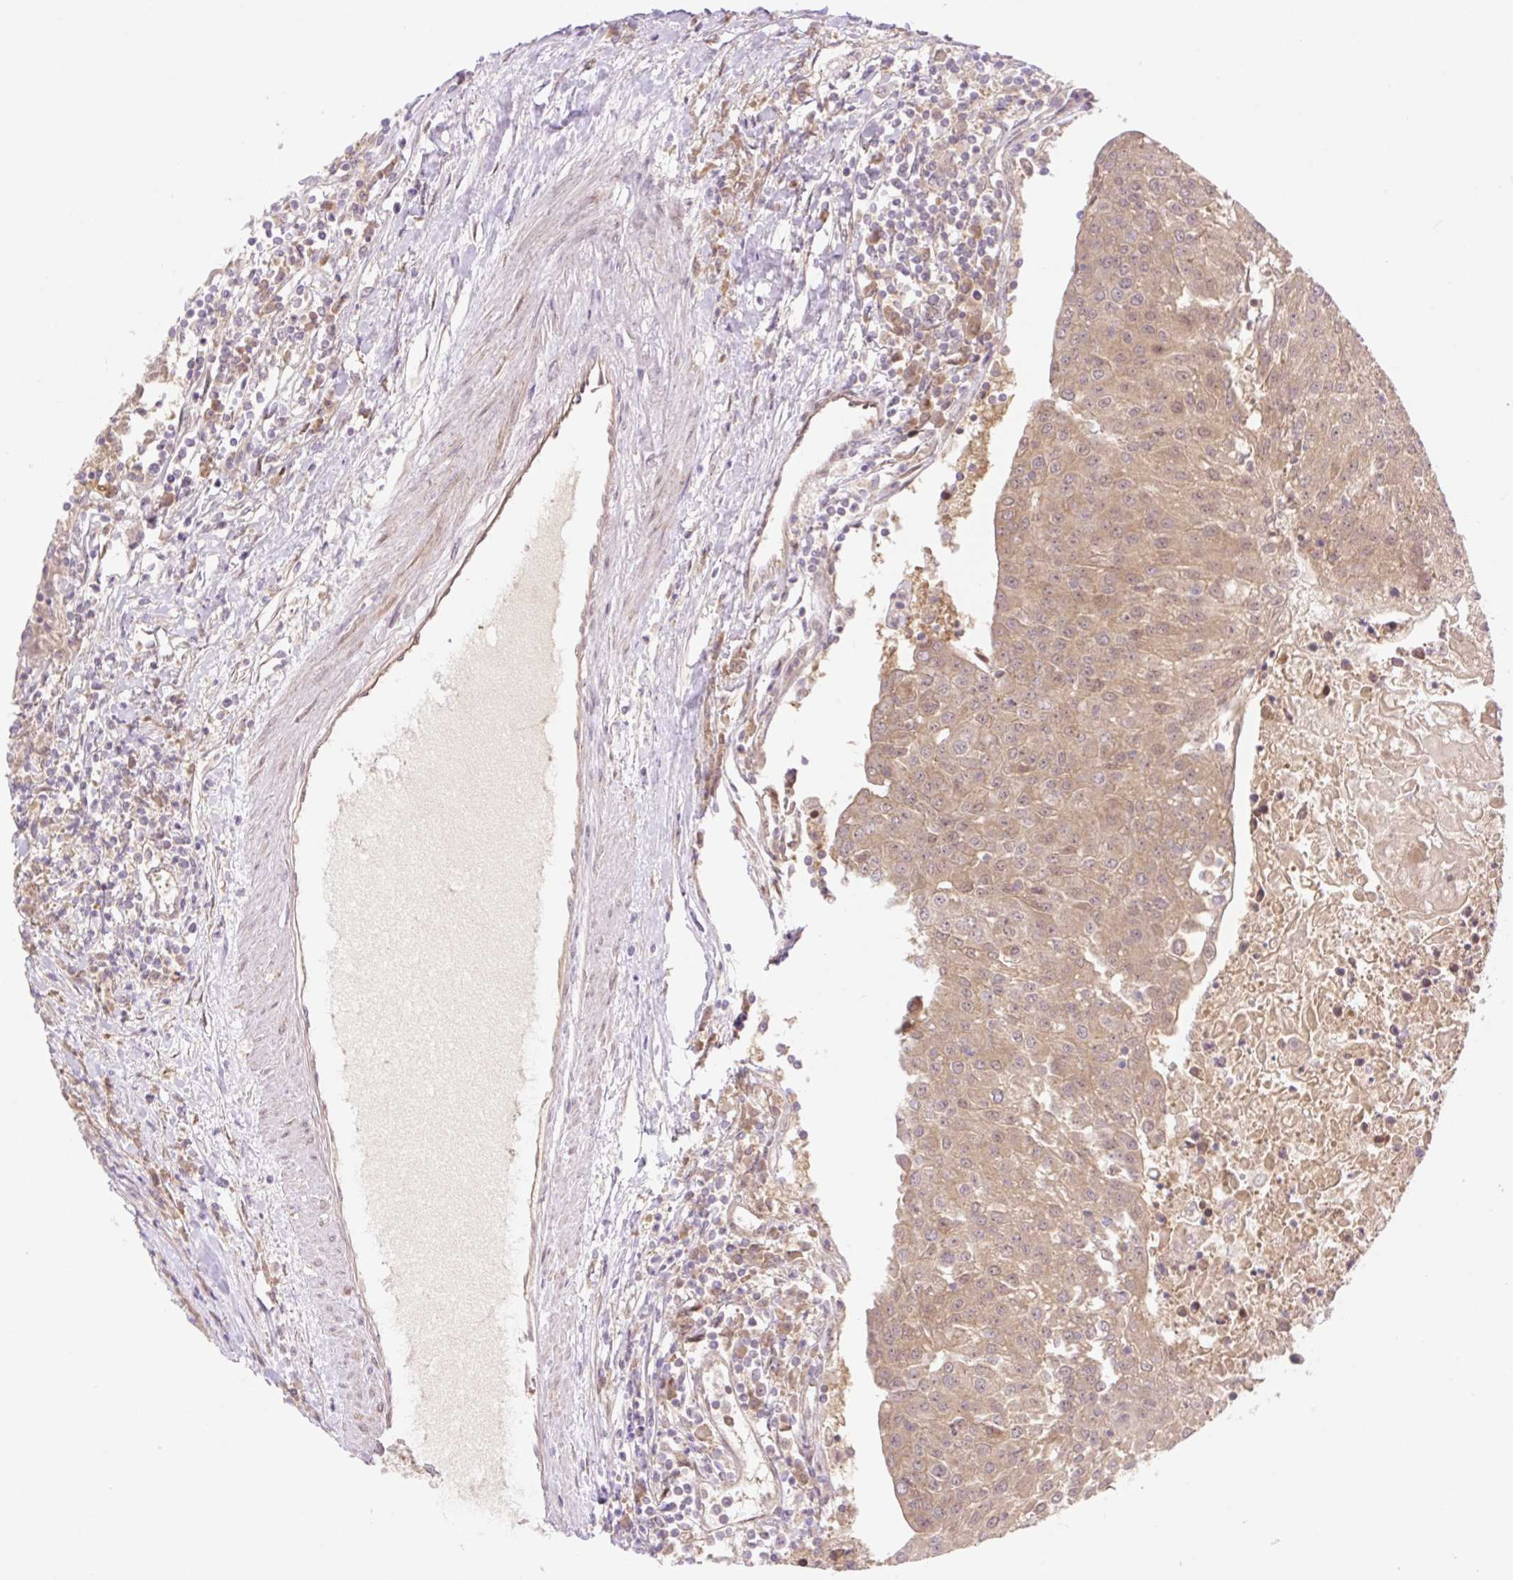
{"staining": {"intensity": "moderate", "quantity": ">75%", "location": "cytoplasmic/membranous,nuclear"}, "tissue": "urothelial cancer", "cell_type": "Tumor cells", "image_type": "cancer", "snomed": [{"axis": "morphology", "description": "Urothelial carcinoma, High grade"}, {"axis": "topography", "description": "Urinary bladder"}], "caption": "High-power microscopy captured an immunohistochemistry image of urothelial cancer, revealing moderate cytoplasmic/membranous and nuclear staining in about >75% of tumor cells.", "gene": "VPS25", "patient": {"sex": "female", "age": 85}}